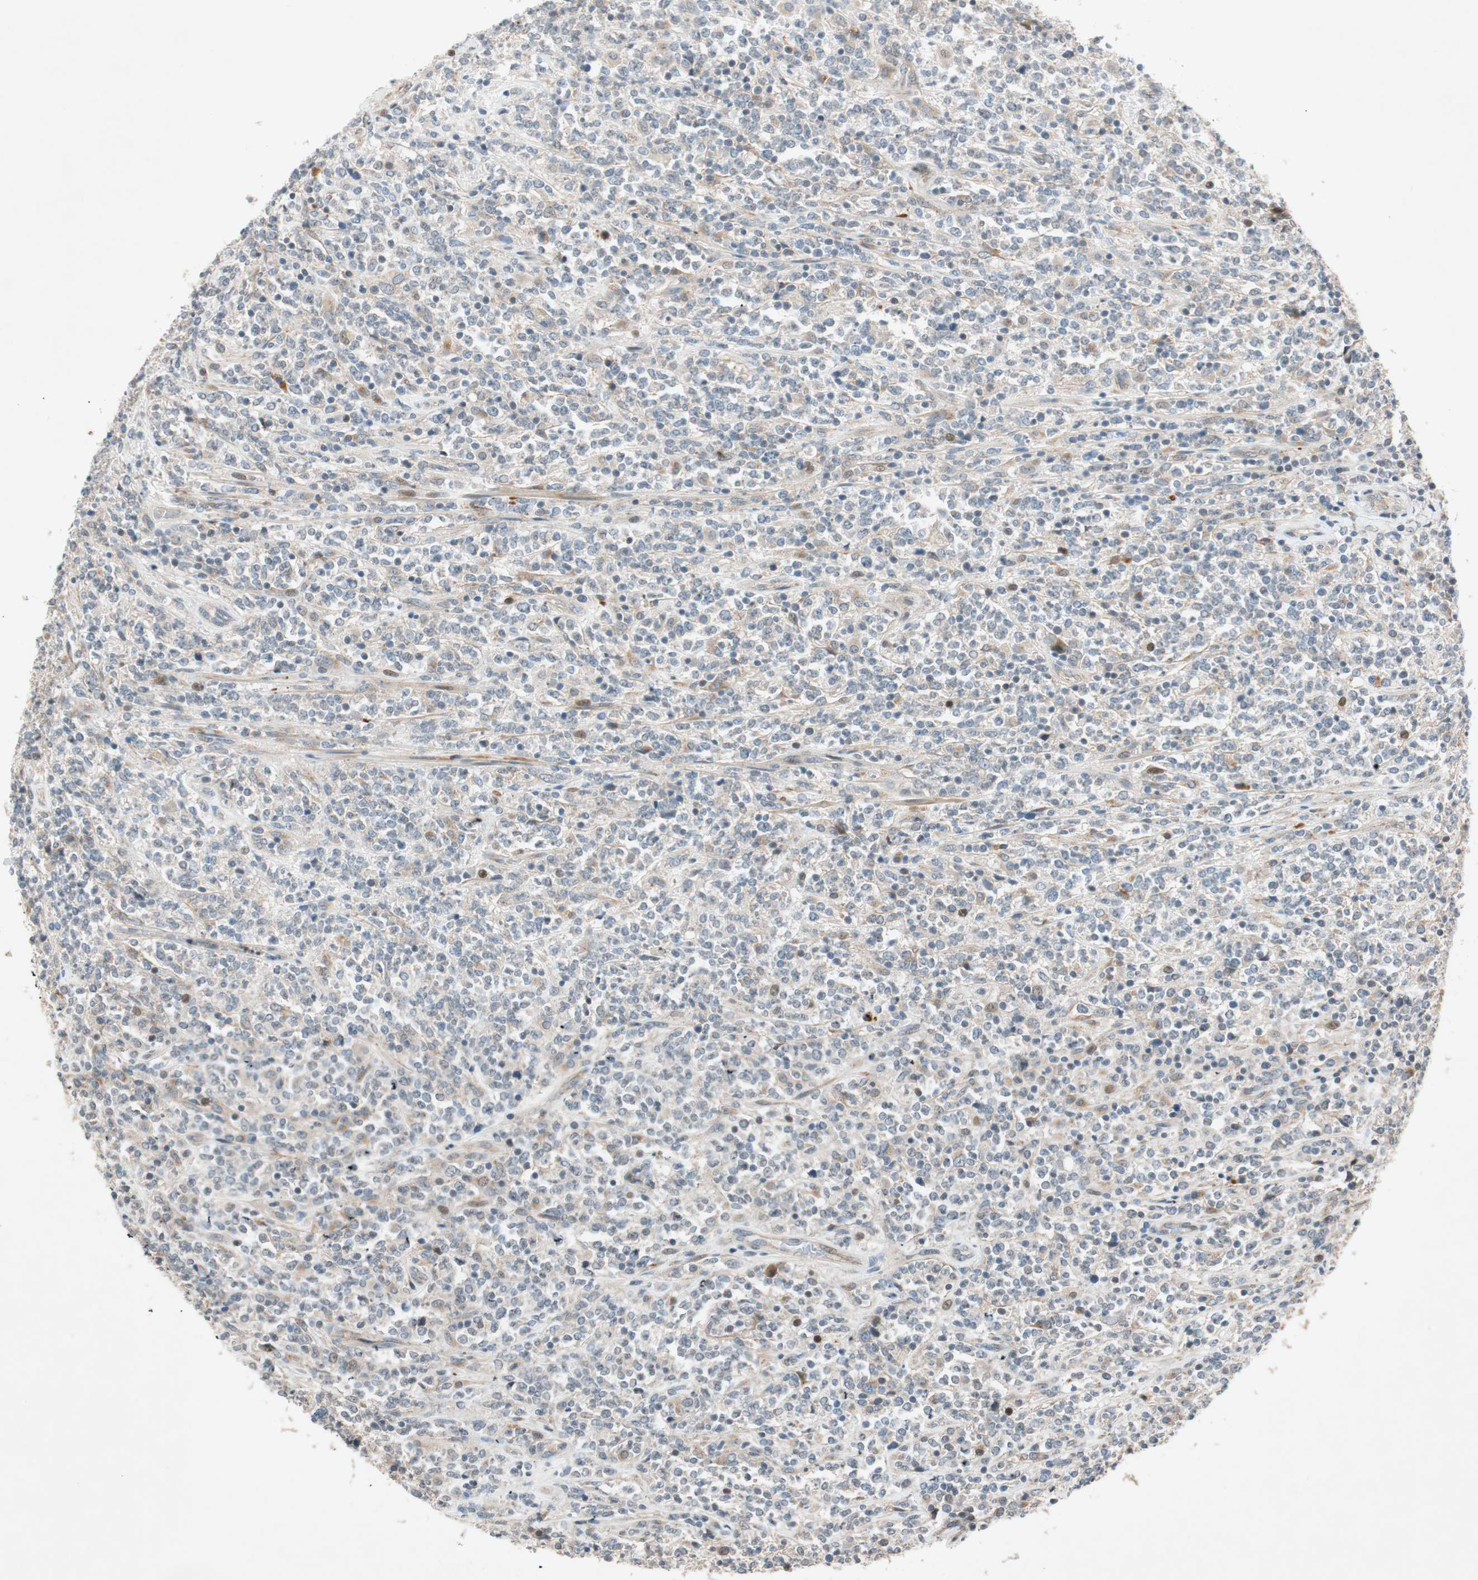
{"staining": {"intensity": "weak", "quantity": "<25%", "location": "nuclear"}, "tissue": "lymphoma", "cell_type": "Tumor cells", "image_type": "cancer", "snomed": [{"axis": "morphology", "description": "Malignant lymphoma, non-Hodgkin's type, High grade"}, {"axis": "topography", "description": "Soft tissue"}], "caption": "Image shows no significant protein expression in tumor cells of malignant lymphoma, non-Hodgkin's type (high-grade). The staining was performed using DAB to visualize the protein expression in brown, while the nuclei were stained in blue with hematoxylin (Magnification: 20x).", "gene": "EPHA6", "patient": {"sex": "male", "age": 18}}